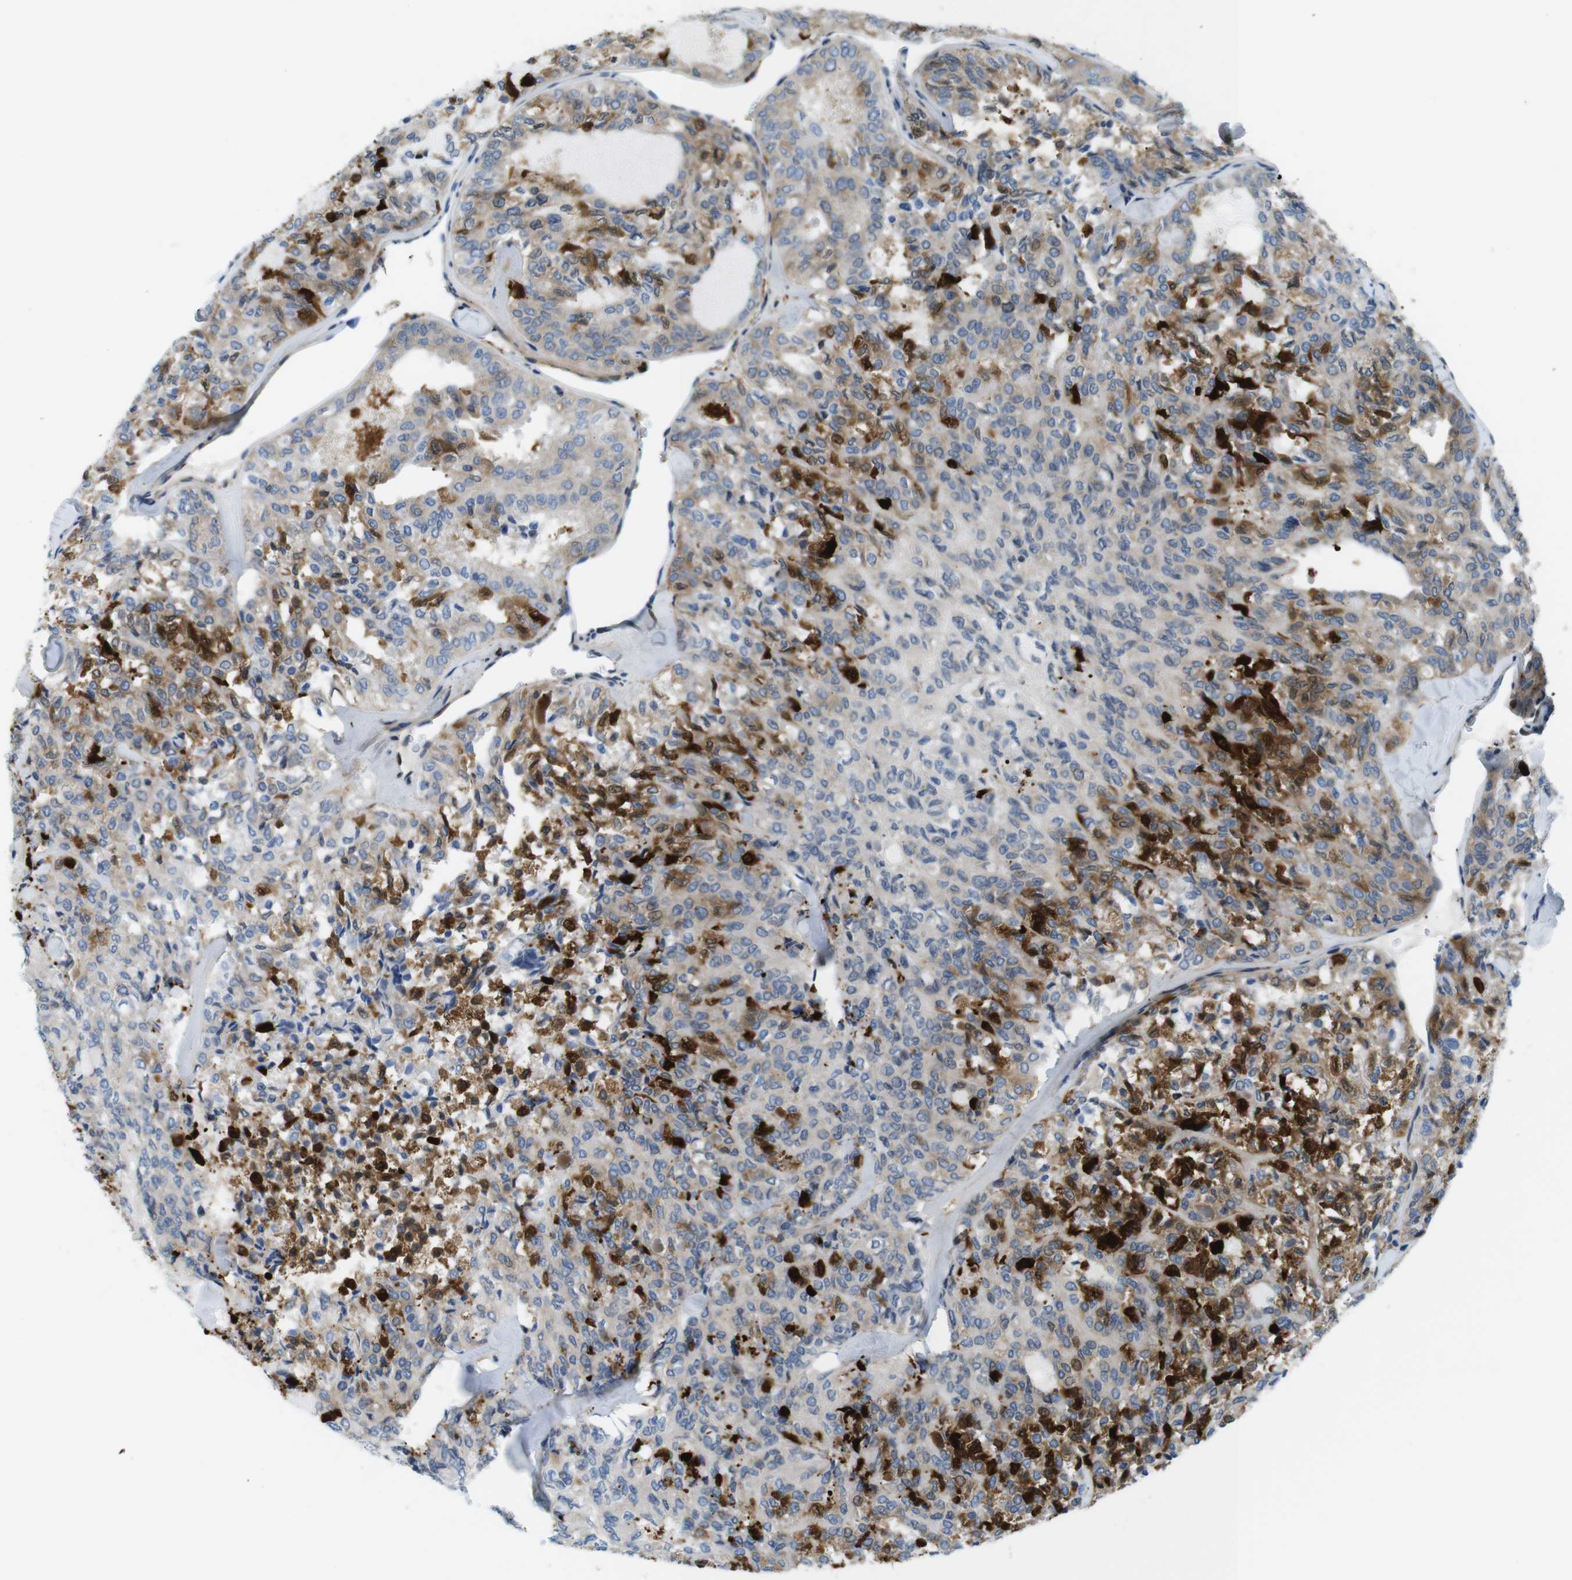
{"staining": {"intensity": "strong", "quantity": "25%-75%", "location": "cytoplasmic/membranous"}, "tissue": "thyroid cancer", "cell_type": "Tumor cells", "image_type": "cancer", "snomed": [{"axis": "morphology", "description": "Follicular adenoma carcinoma, NOS"}, {"axis": "topography", "description": "Thyroid gland"}], "caption": "IHC (DAB (3,3'-diaminobenzidine)) staining of thyroid cancer reveals strong cytoplasmic/membranous protein staining in approximately 25%-75% of tumor cells.", "gene": "ZDHHC3", "patient": {"sex": "male", "age": 75}}